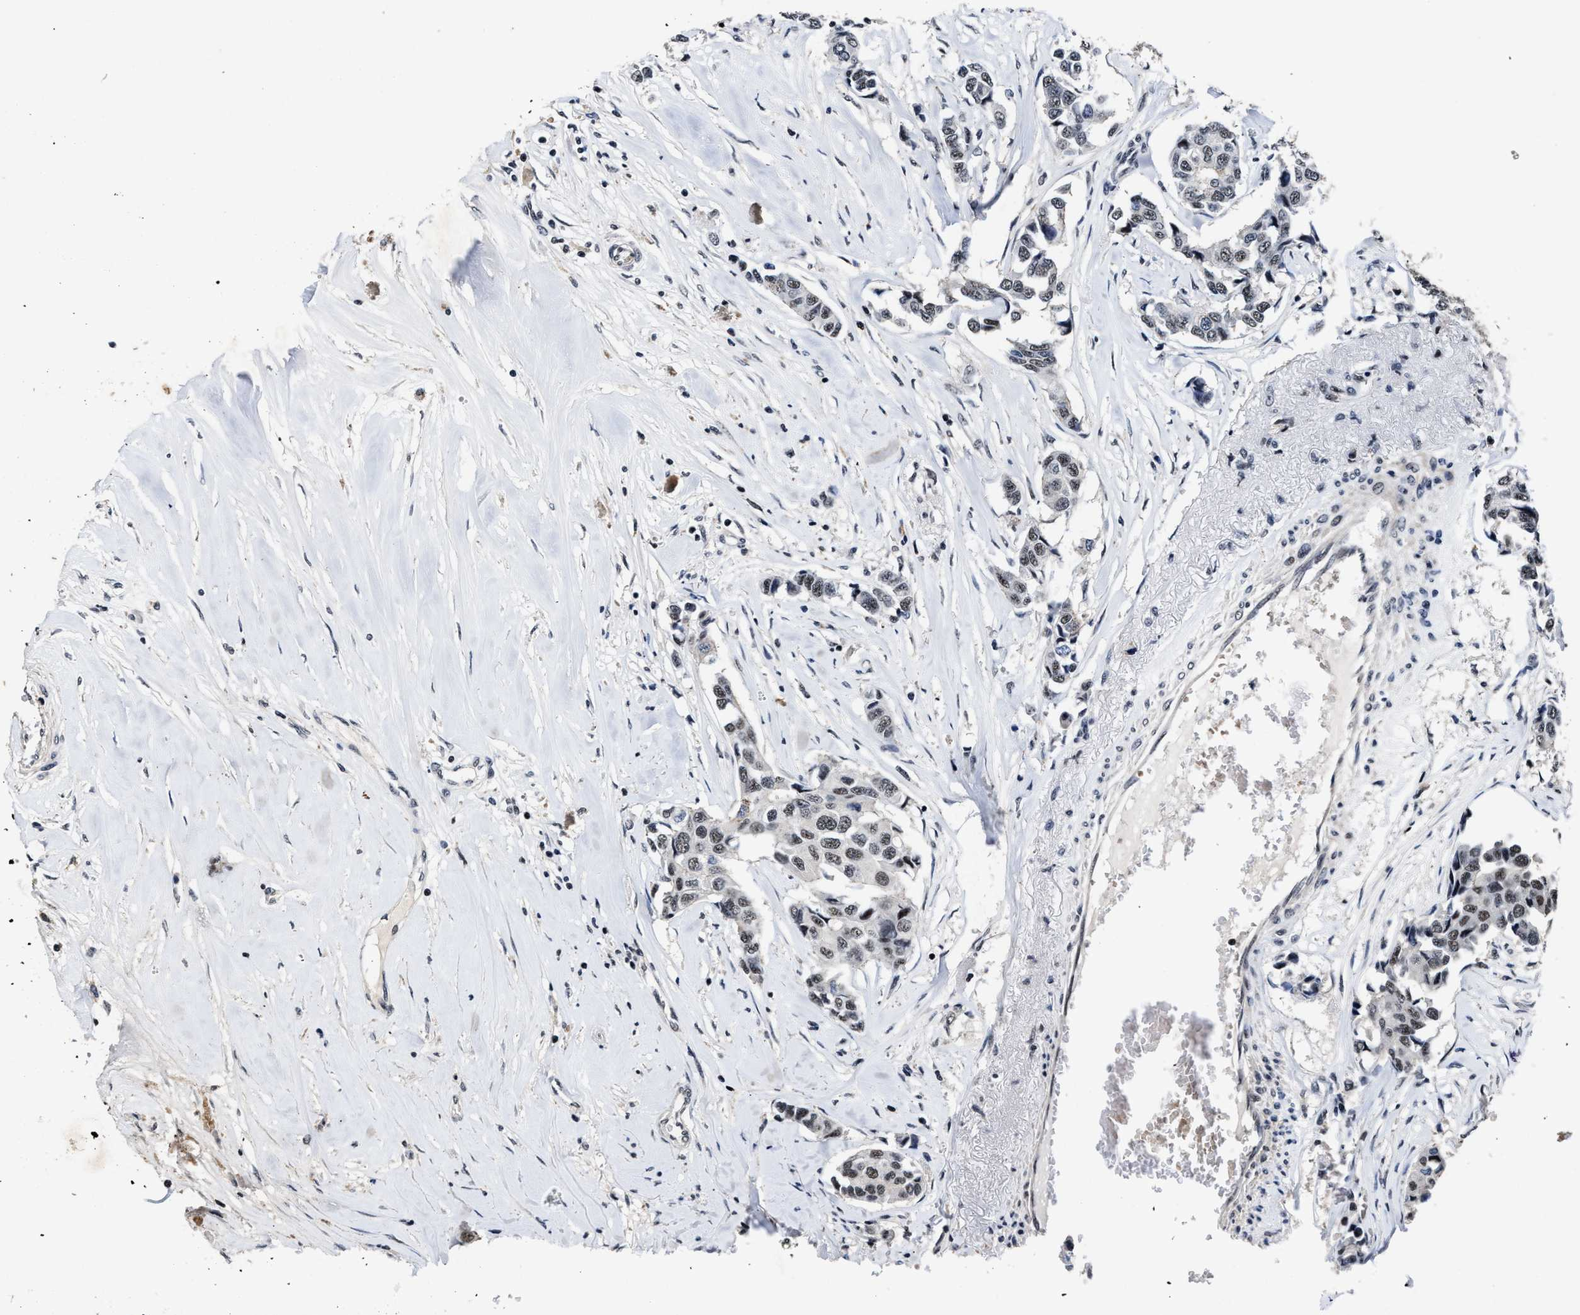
{"staining": {"intensity": "weak", "quantity": "25%-75%", "location": "nuclear"}, "tissue": "breast cancer", "cell_type": "Tumor cells", "image_type": "cancer", "snomed": [{"axis": "morphology", "description": "Duct carcinoma"}, {"axis": "topography", "description": "Breast"}], "caption": "Immunohistochemical staining of human invasive ductal carcinoma (breast) exhibits low levels of weak nuclear staining in approximately 25%-75% of tumor cells. Nuclei are stained in blue.", "gene": "ZNF233", "patient": {"sex": "female", "age": 80}}